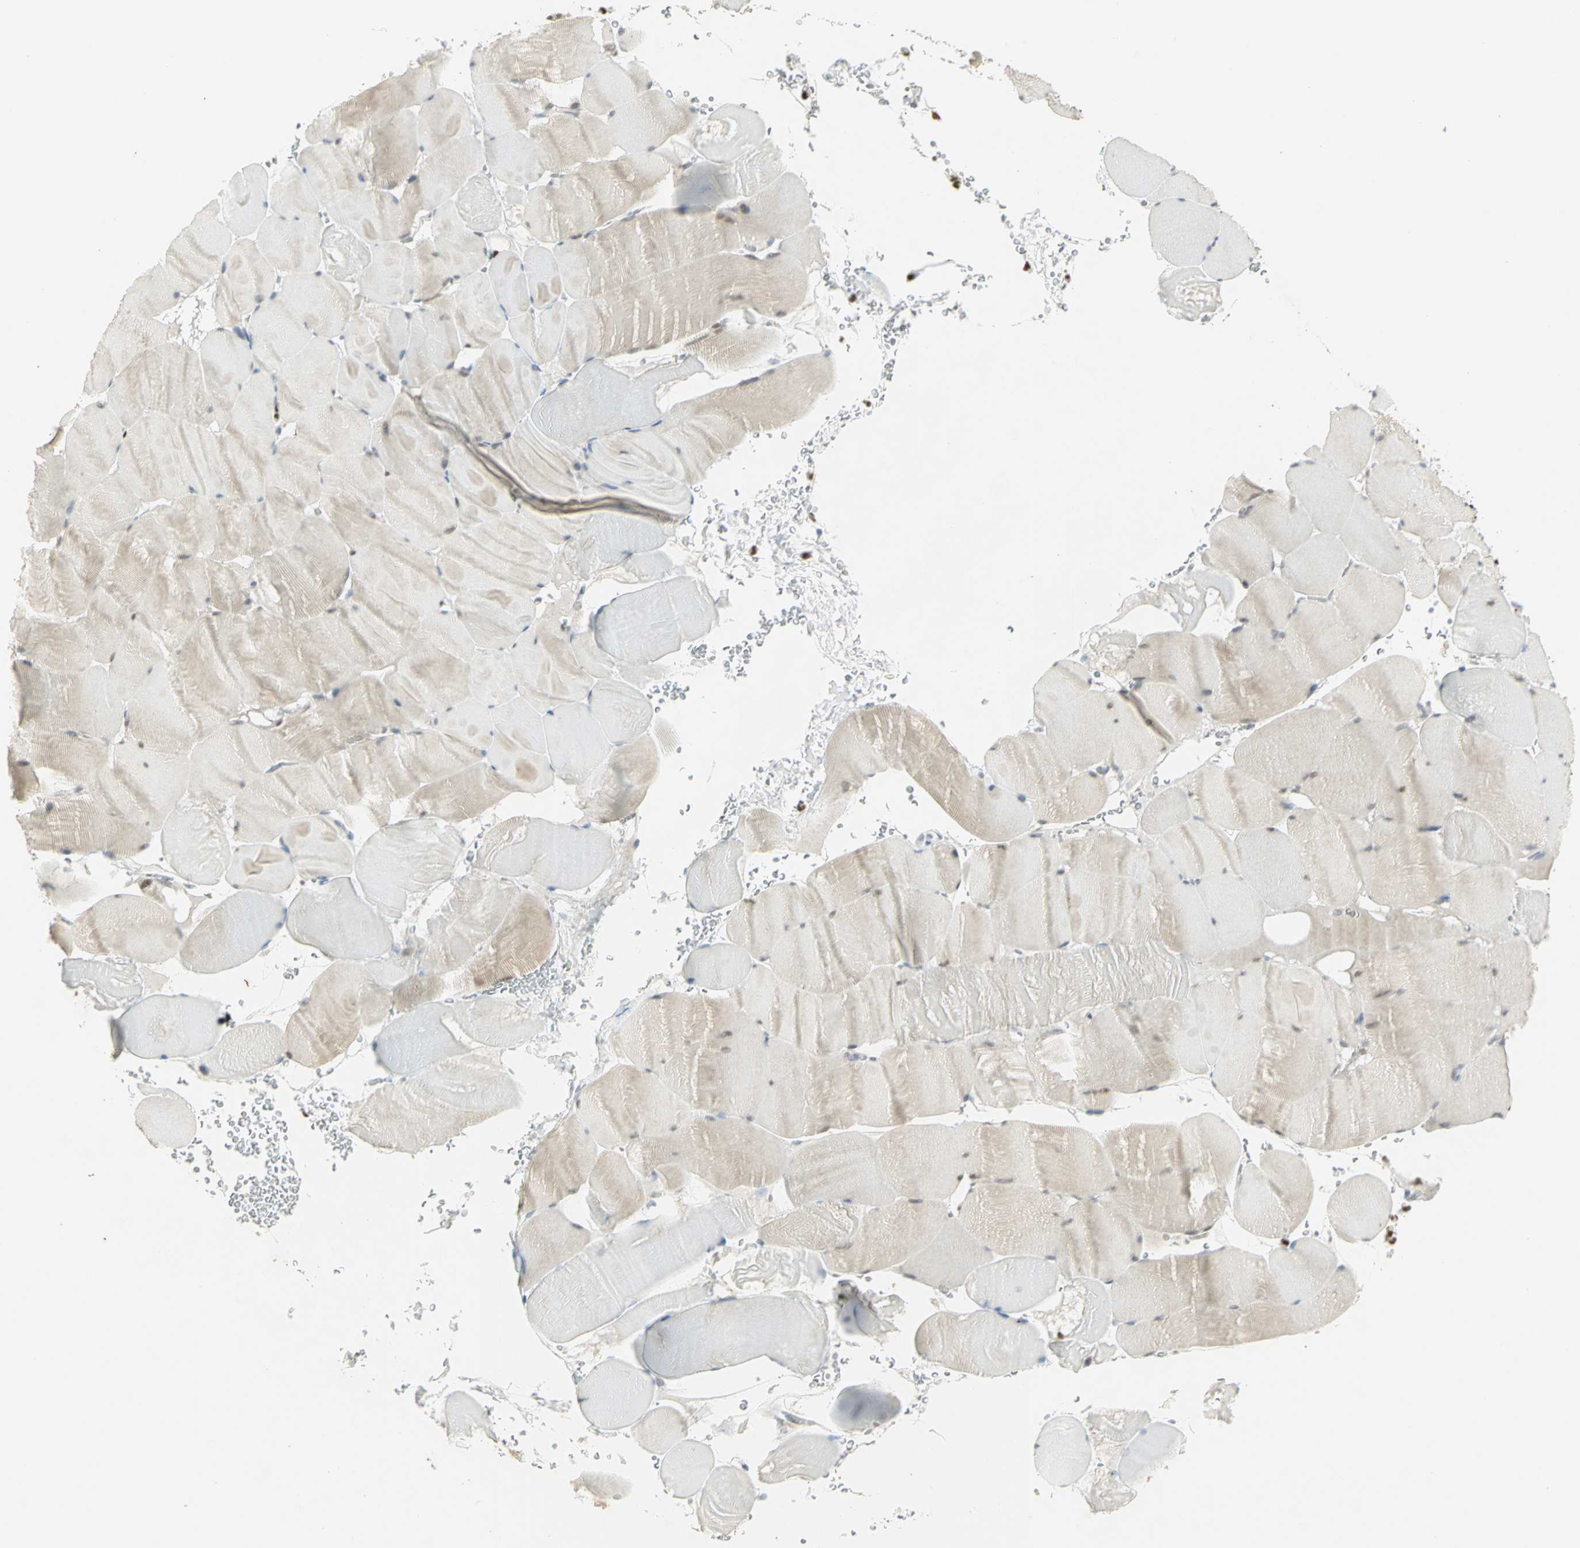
{"staining": {"intensity": "weak", "quantity": ">75%", "location": "cytoplasmic/membranous"}, "tissue": "skeletal muscle", "cell_type": "Myocytes", "image_type": "normal", "snomed": [{"axis": "morphology", "description": "Normal tissue, NOS"}, {"axis": "topography", "description": "Skeletal muscle"}], "caption": "The micrograph shows a brown stain indicating the presence of a protein in the cytoplasmic/membranous of myocytes in skeletal muscle.", "gene": "BCL6", "patient": {"sex": "male", "age": 62}}